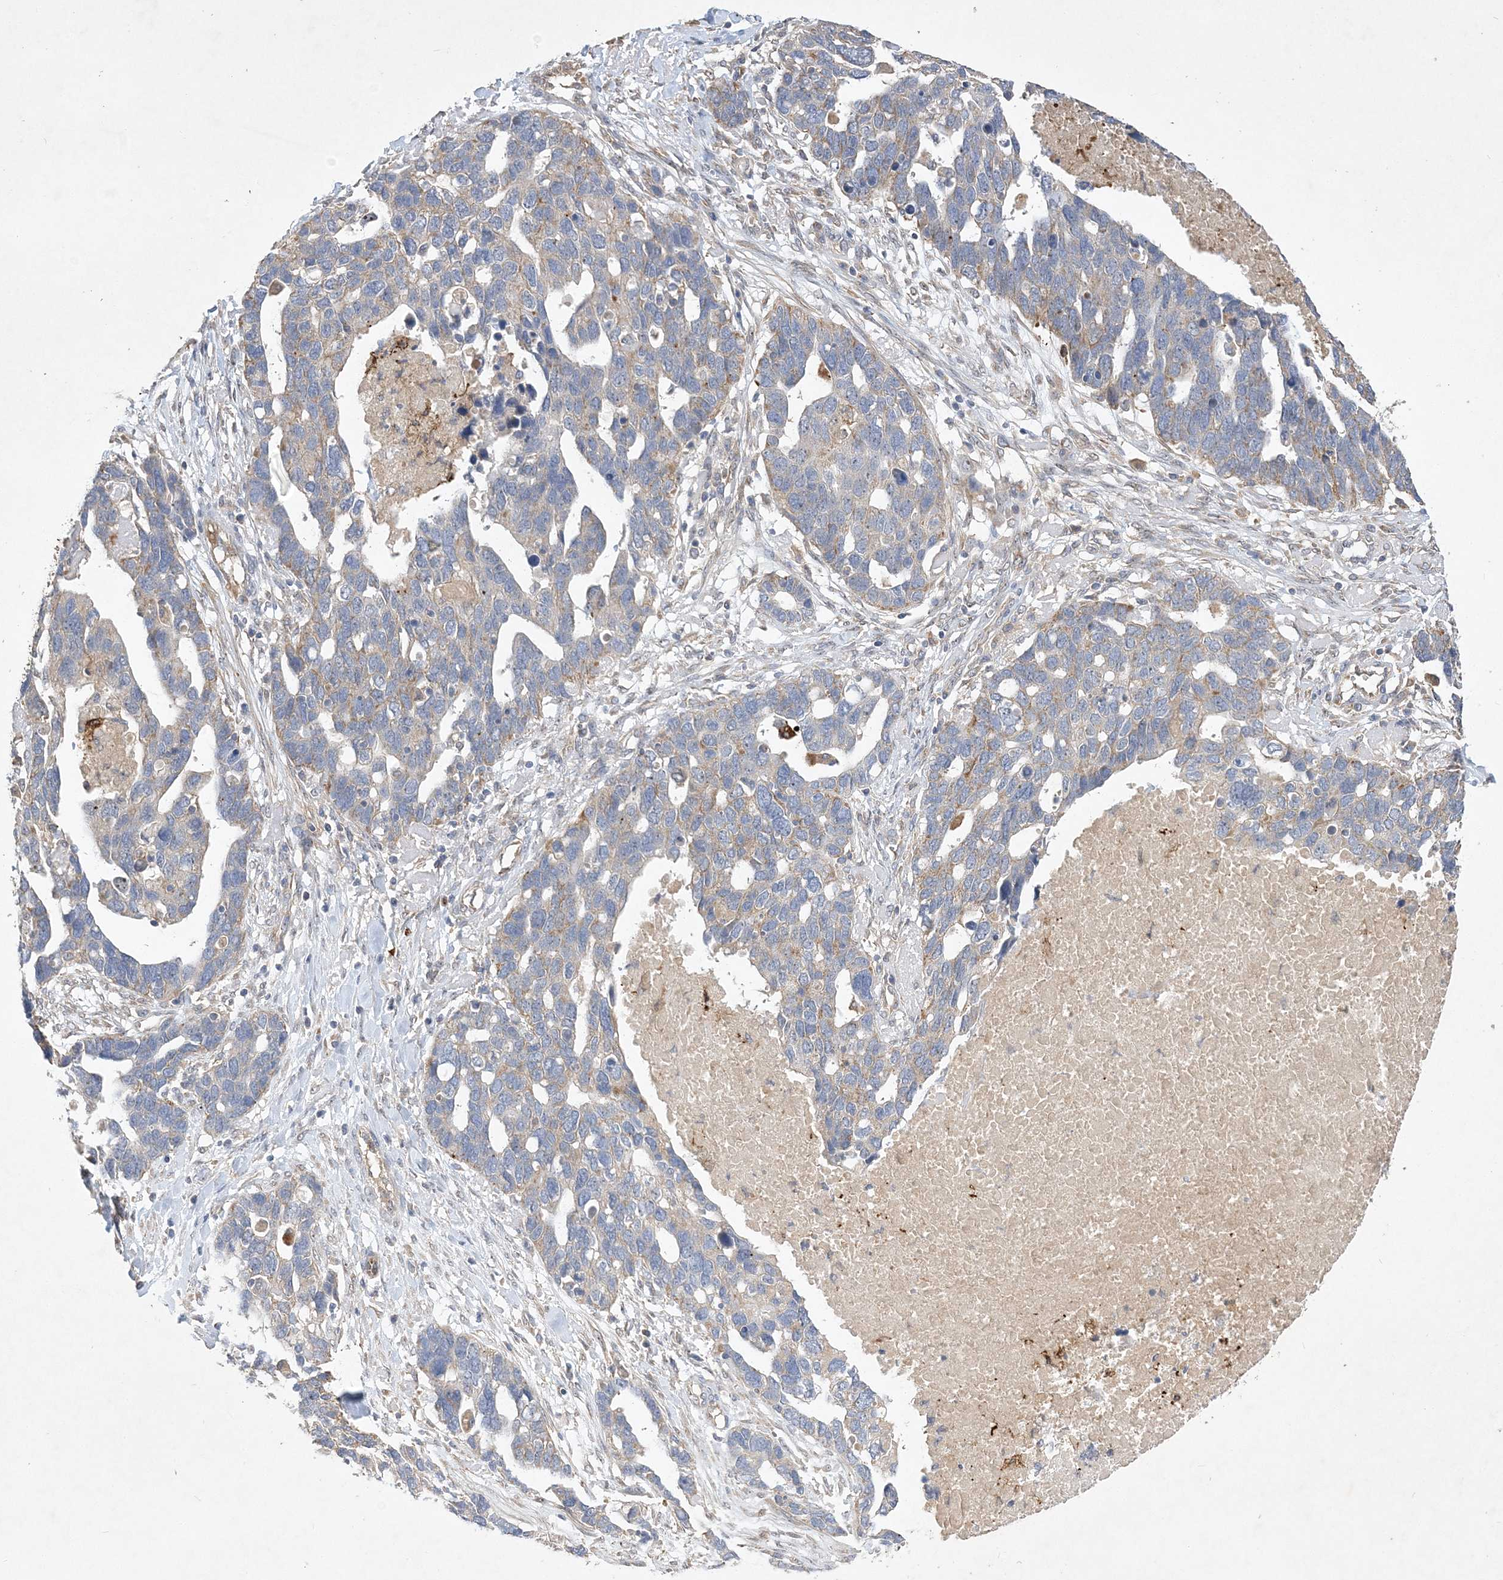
{"staining": {"intensity": "weak", "quantity": "<25%", "location": "cytoplasmic/membranous"}, "tissue": "ovarian cancer", "cell_type": "Tumor cells", "image_type": "cancer", "snomed": [{"axis": "morphology", "description": "Cystadenocarcinoma, serous, NOS"}, {"axis": "topography", "description": "Ovary"}], "caption": "Immunohistochemical staining of human ovarian serous cystadenocarcinoma shows no significant positivity in tumor cells.", "gene": "FEZ2", "patient": {"sex": "female", "age": 54}}